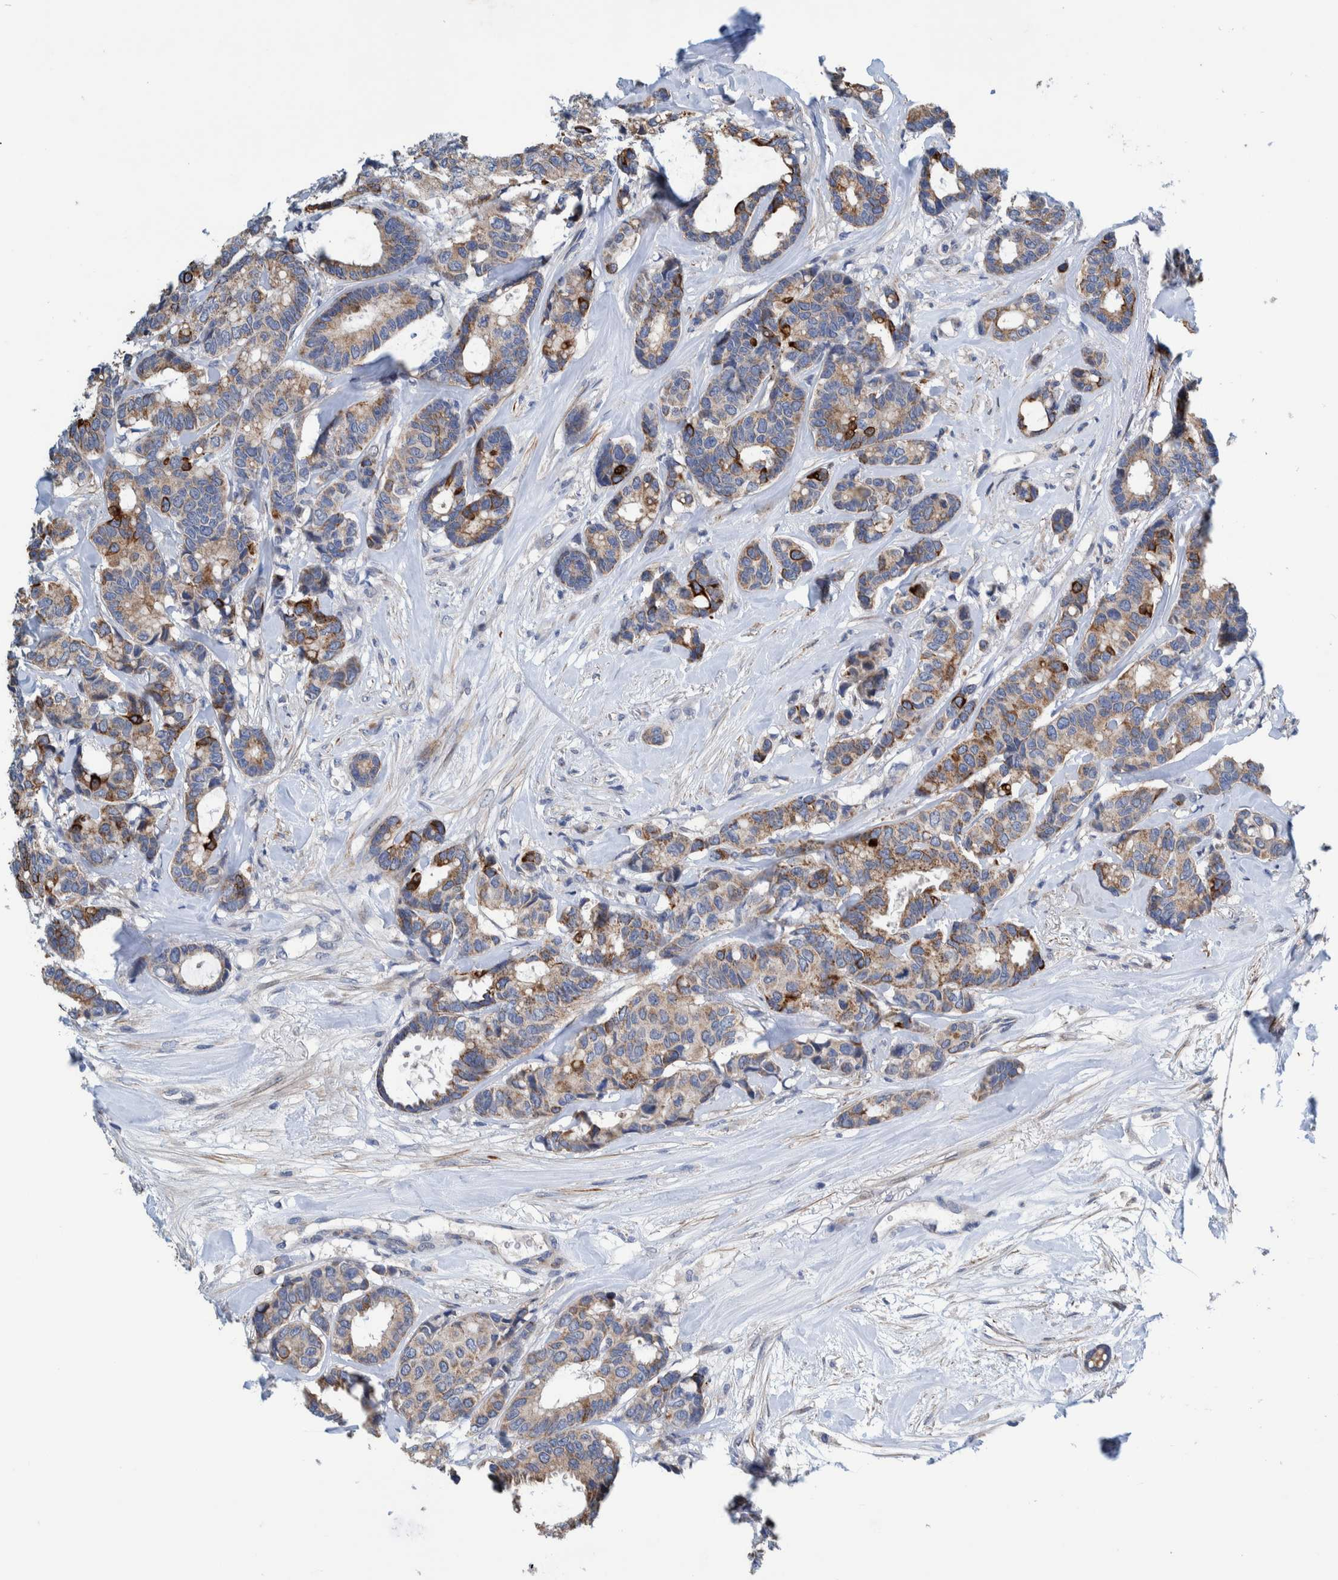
{"staining": {"intensity": "weak", "quantity": ">75%", "location": "cytoplasmic/membranous"}, "tissue": "breast cancer", "cell_type": "Tumor cells", "image_type": "cancer", "snomed": [{"axis": "morphology", "description": "Duct carcinoma"}, {"axis": "topography", "description": "Breast"}], "caption": "Tumor cells demonstrate low levels of weak cytoplasmic/membranous expression in about >75% of cells in breast cancer.", "gene": "MKS1", "patient": {"sex": "female", "age": 87}}